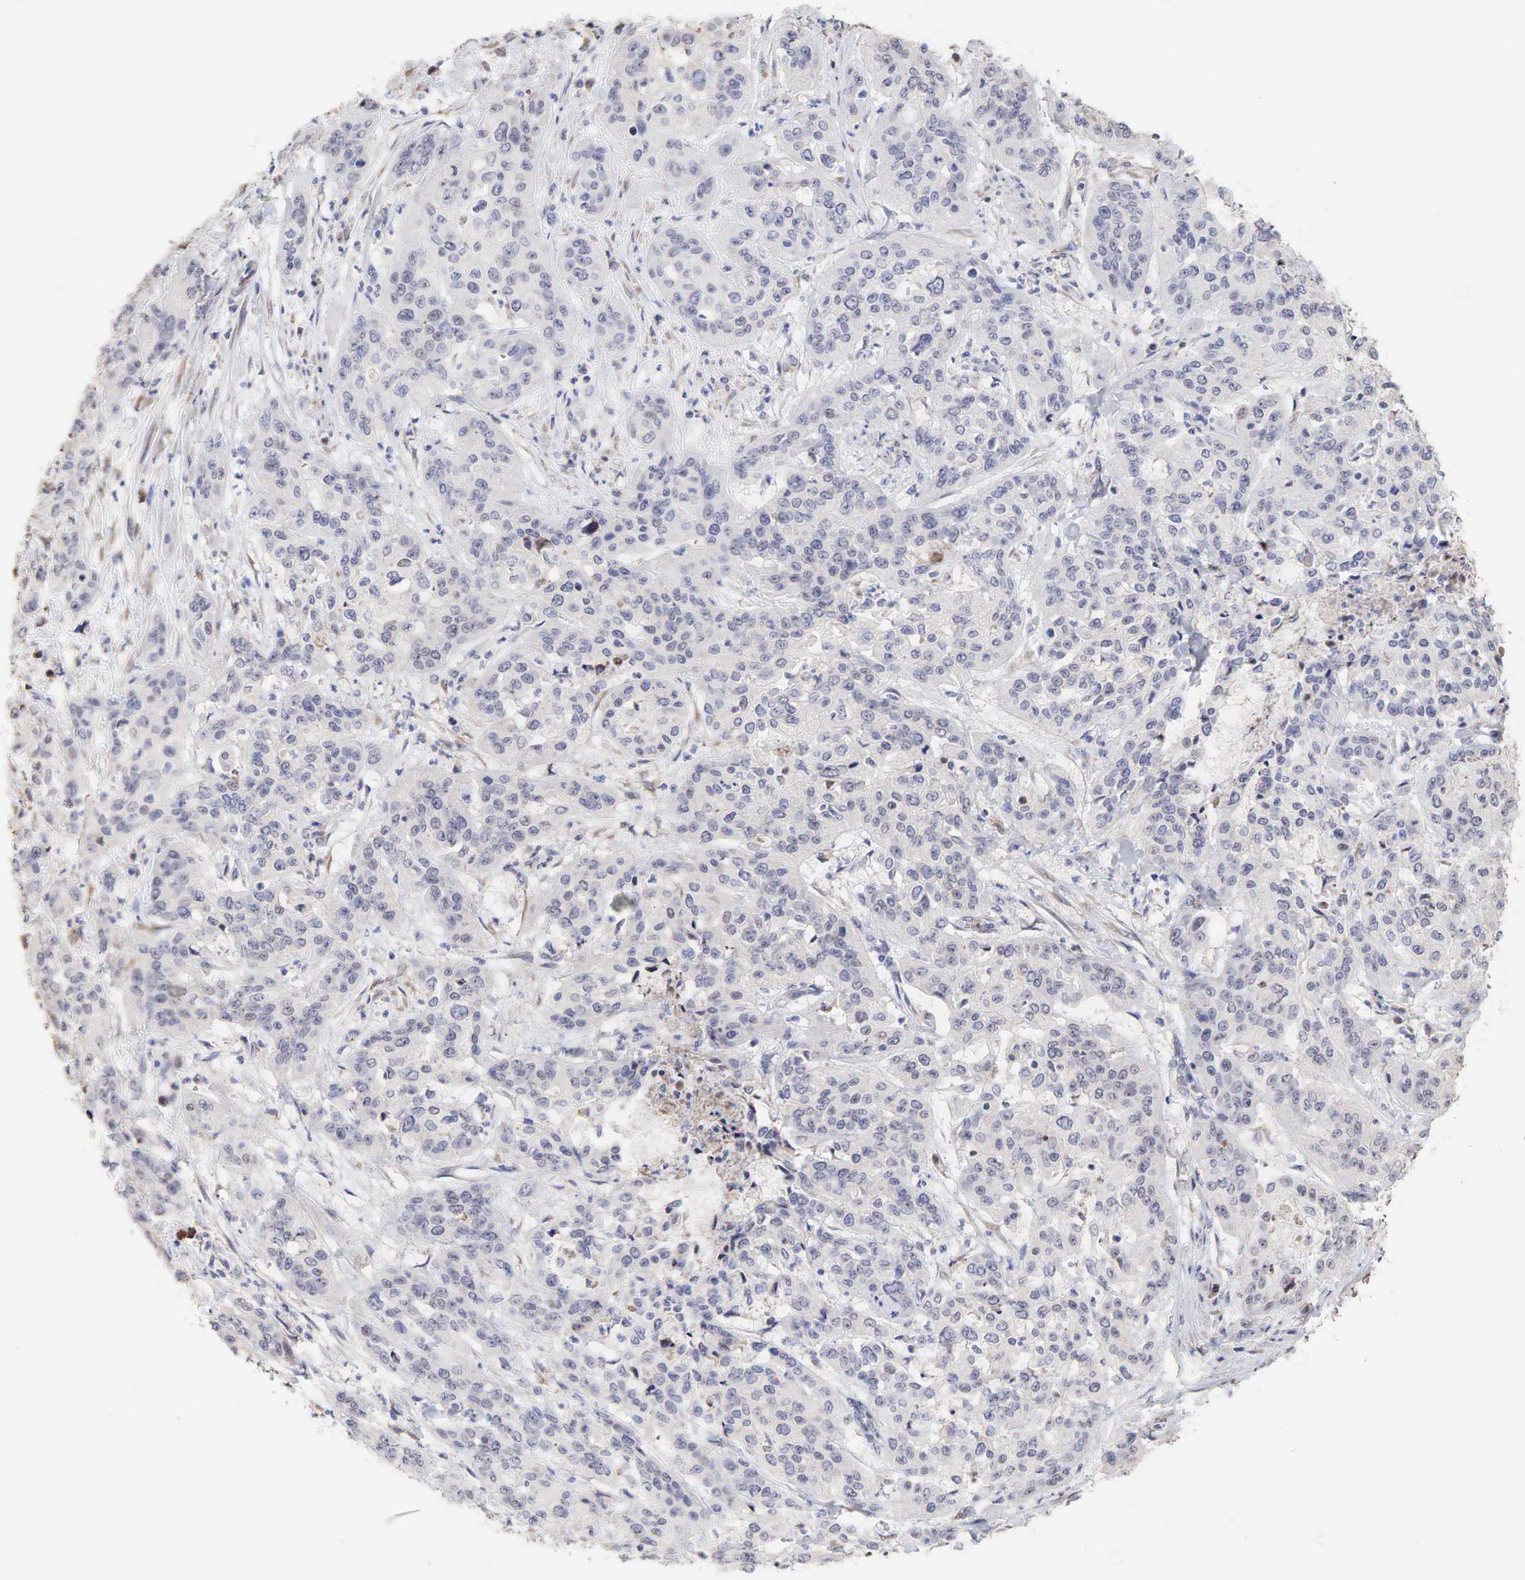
{"staining": {"intensity": "negative", "quantity": "none", "location": "none"}, "tissue": "cervical cancer", "cell_type": "Tumor cells", "image_type": "cancer", "snomed": [{"axis": "morphology", "description": "Squamous cell carcinoma, NOS"}, {"axis": "topography", "description": "Cervix"}], "caption": "Immunohistochemical staining of human cervical cancer demonstrates no significant staining in tumor cells.", "gene": "DKC1", "patient": {"sex": "female", "age": 41}}